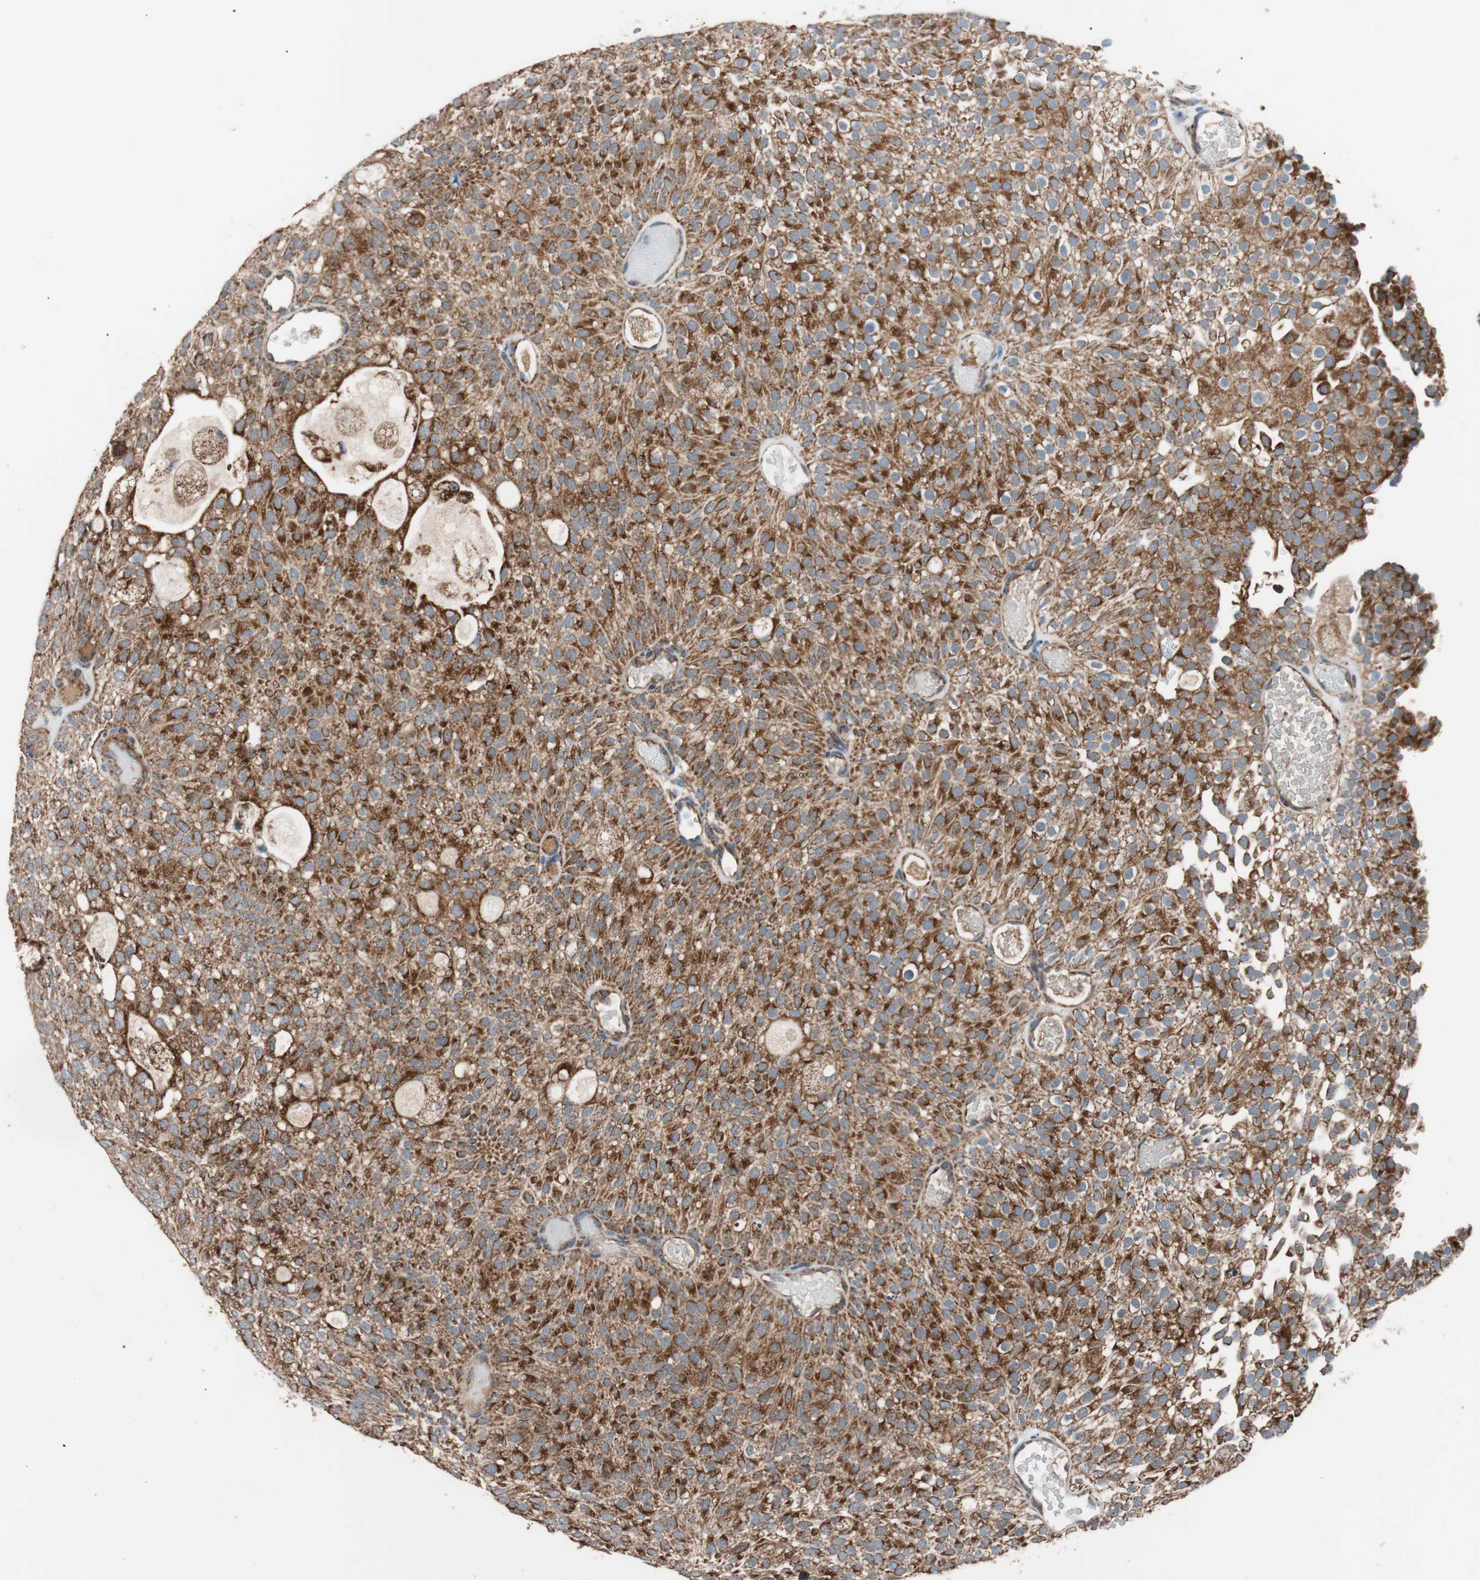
{"staining": {"intensity": "strong", "quantity": ">75%", "location": "cytoplasmic/membranous"}, "tissue": "urothelial cancer", "cell_type": "Tumor cells", "image_type": "cancer", "snomed": [{"axis": "morphology", "description": "Urothelial carcinoma, Low grade"}, {"axis": "topography", "description": "Urinary bladder"}], "caption": "This is an image of IHC staining of low-grade urothelial carcinoma, which shows strong staining in the cytoplasmic/membranous of tumor cells.", "gene": "PITRM1", "patient": {"sex": "male", "age": 78}}